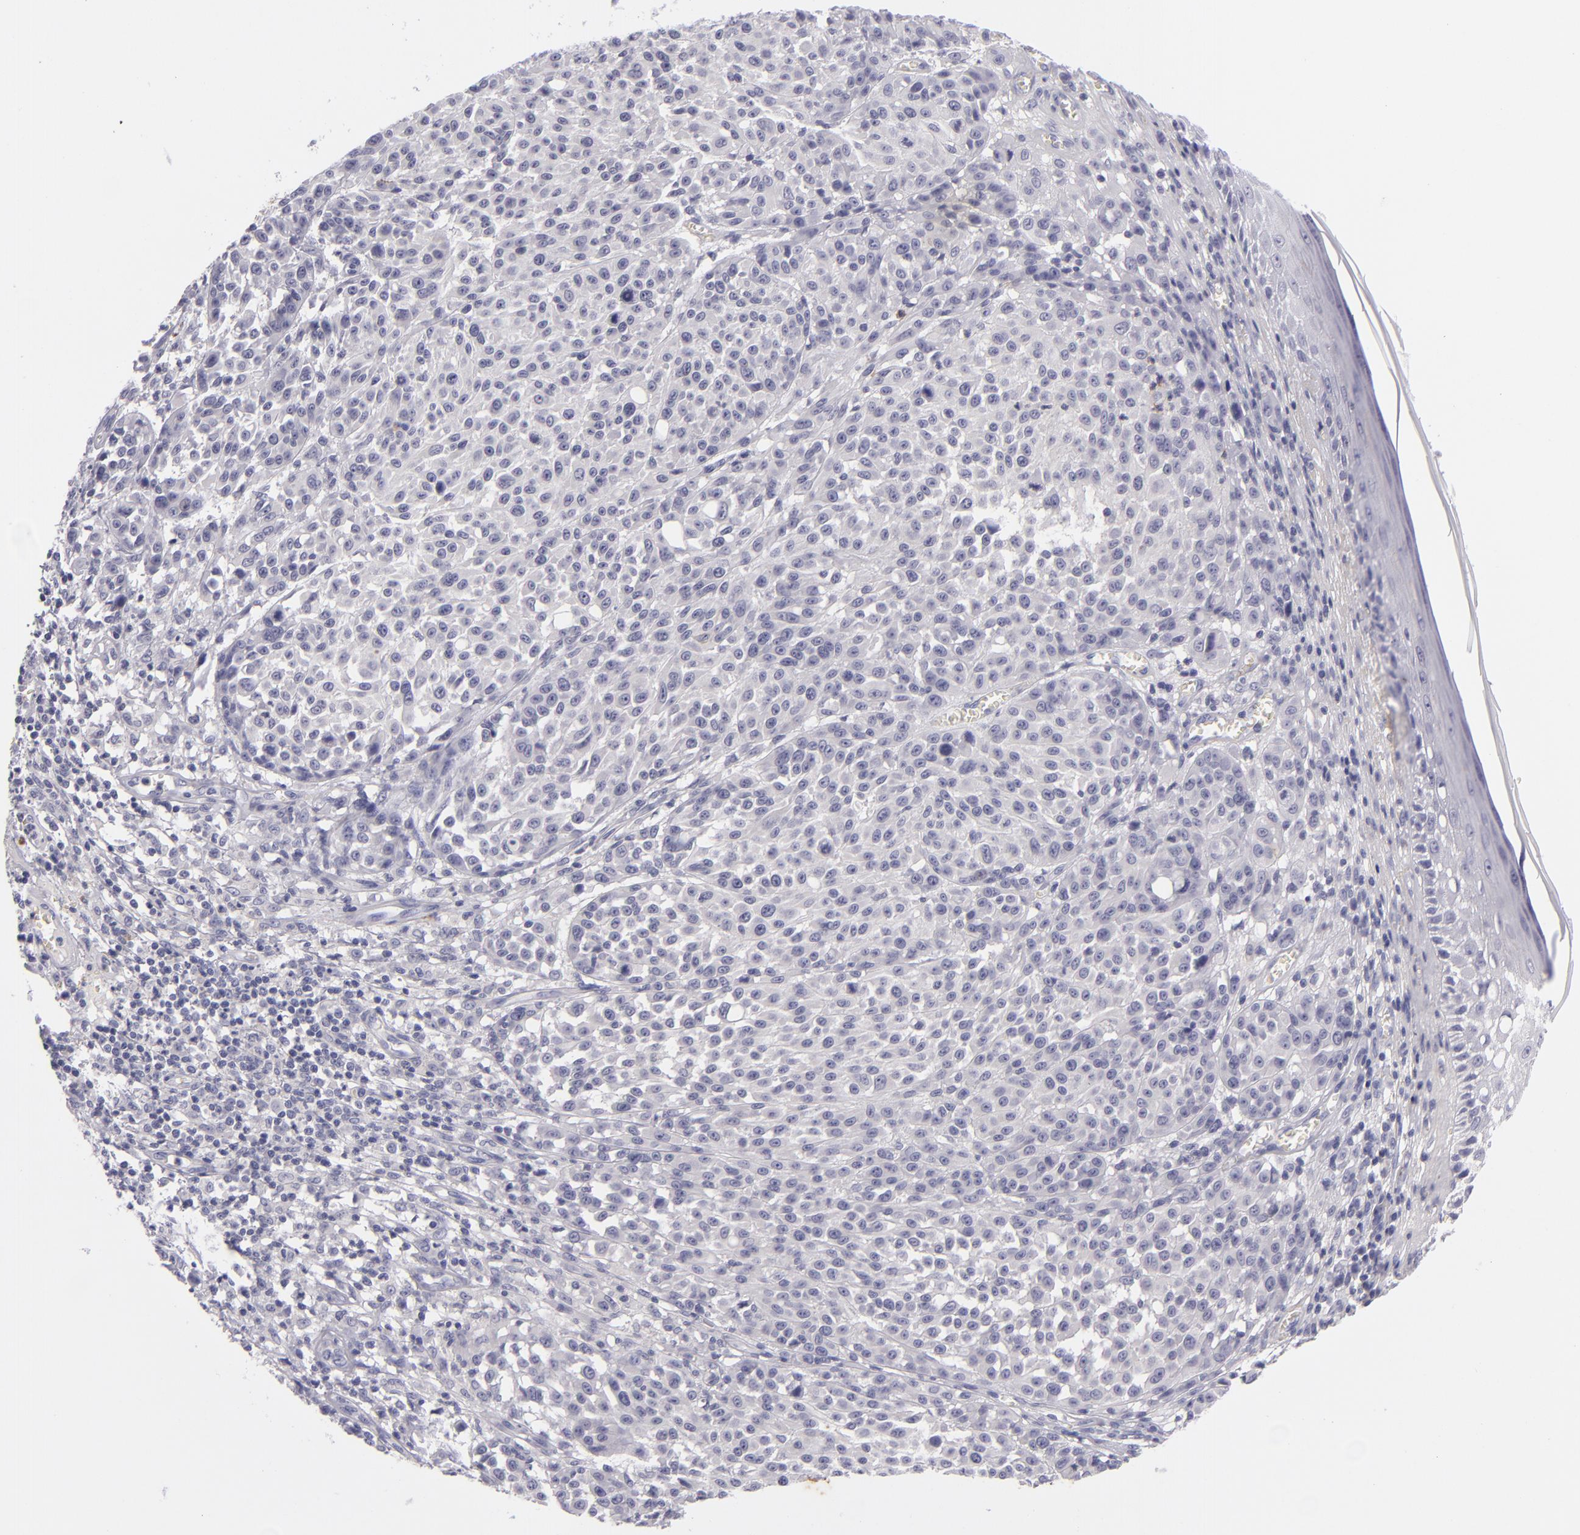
{"staining": {"intensity": "negative", "quantity": "none", "location": "none"}, "tissue": "melanoma", "cell_type": "Tumor cells", "image_type": "cancer", "snomed": [{"axis": "morphology", "description": "Malignant melanoma, NOS"}, {"axis": "topography", "description": "Skin"}], "caption": "Immunohistochemistry micrograph of human malignant melanoma stained for a protein (brown), which reveals no positivity in tumor cells. (Brightfield microscopy of DAB immunohistochemistry at high magnification).", "gene": "TNNC1", "patient": {"sex": "female", "age": 49}}